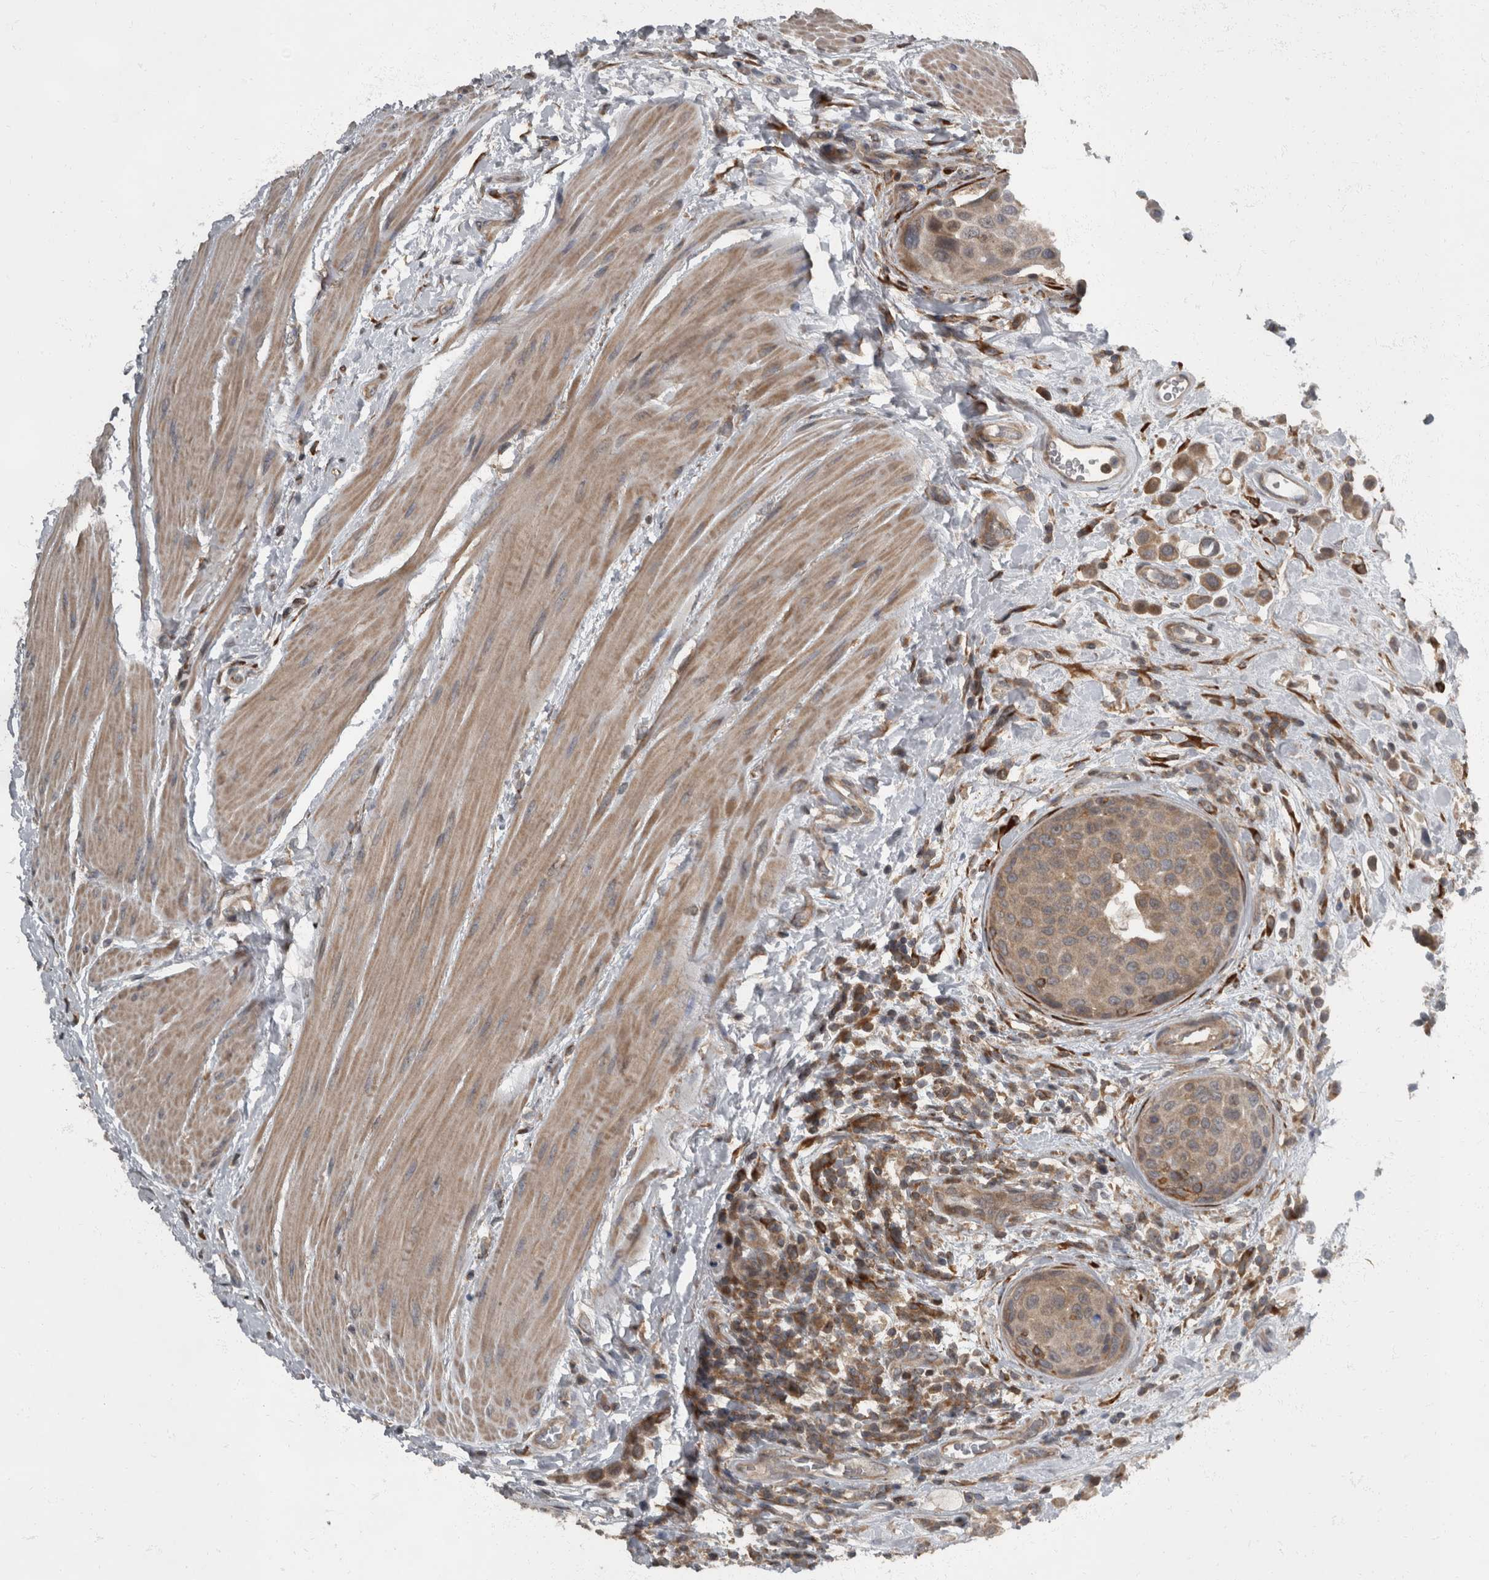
{"staining": {"intensity": "moderate", "quantity": ">75%", "location": "cytoplasmic/membranous"}, "tissue": "urothelial cancer", "cell_type": "Tumor cells", "image_type": "cancer", "snomed": [{"axis": "morphology", "description": "Urothelial carcinoma, High grade"}, {"axis": "topography", "description": "Urinary bladder"}], "caption": "This histopathology image demonstrates immunohistochemistry staining of high-grade urothelial carcinoma, with medium moderate cytoplasmic/membranous positivity in approximately >75% of tumor cells.", "gene": "RABGGTB", "patient": {"sex": "male", "age": 50}}